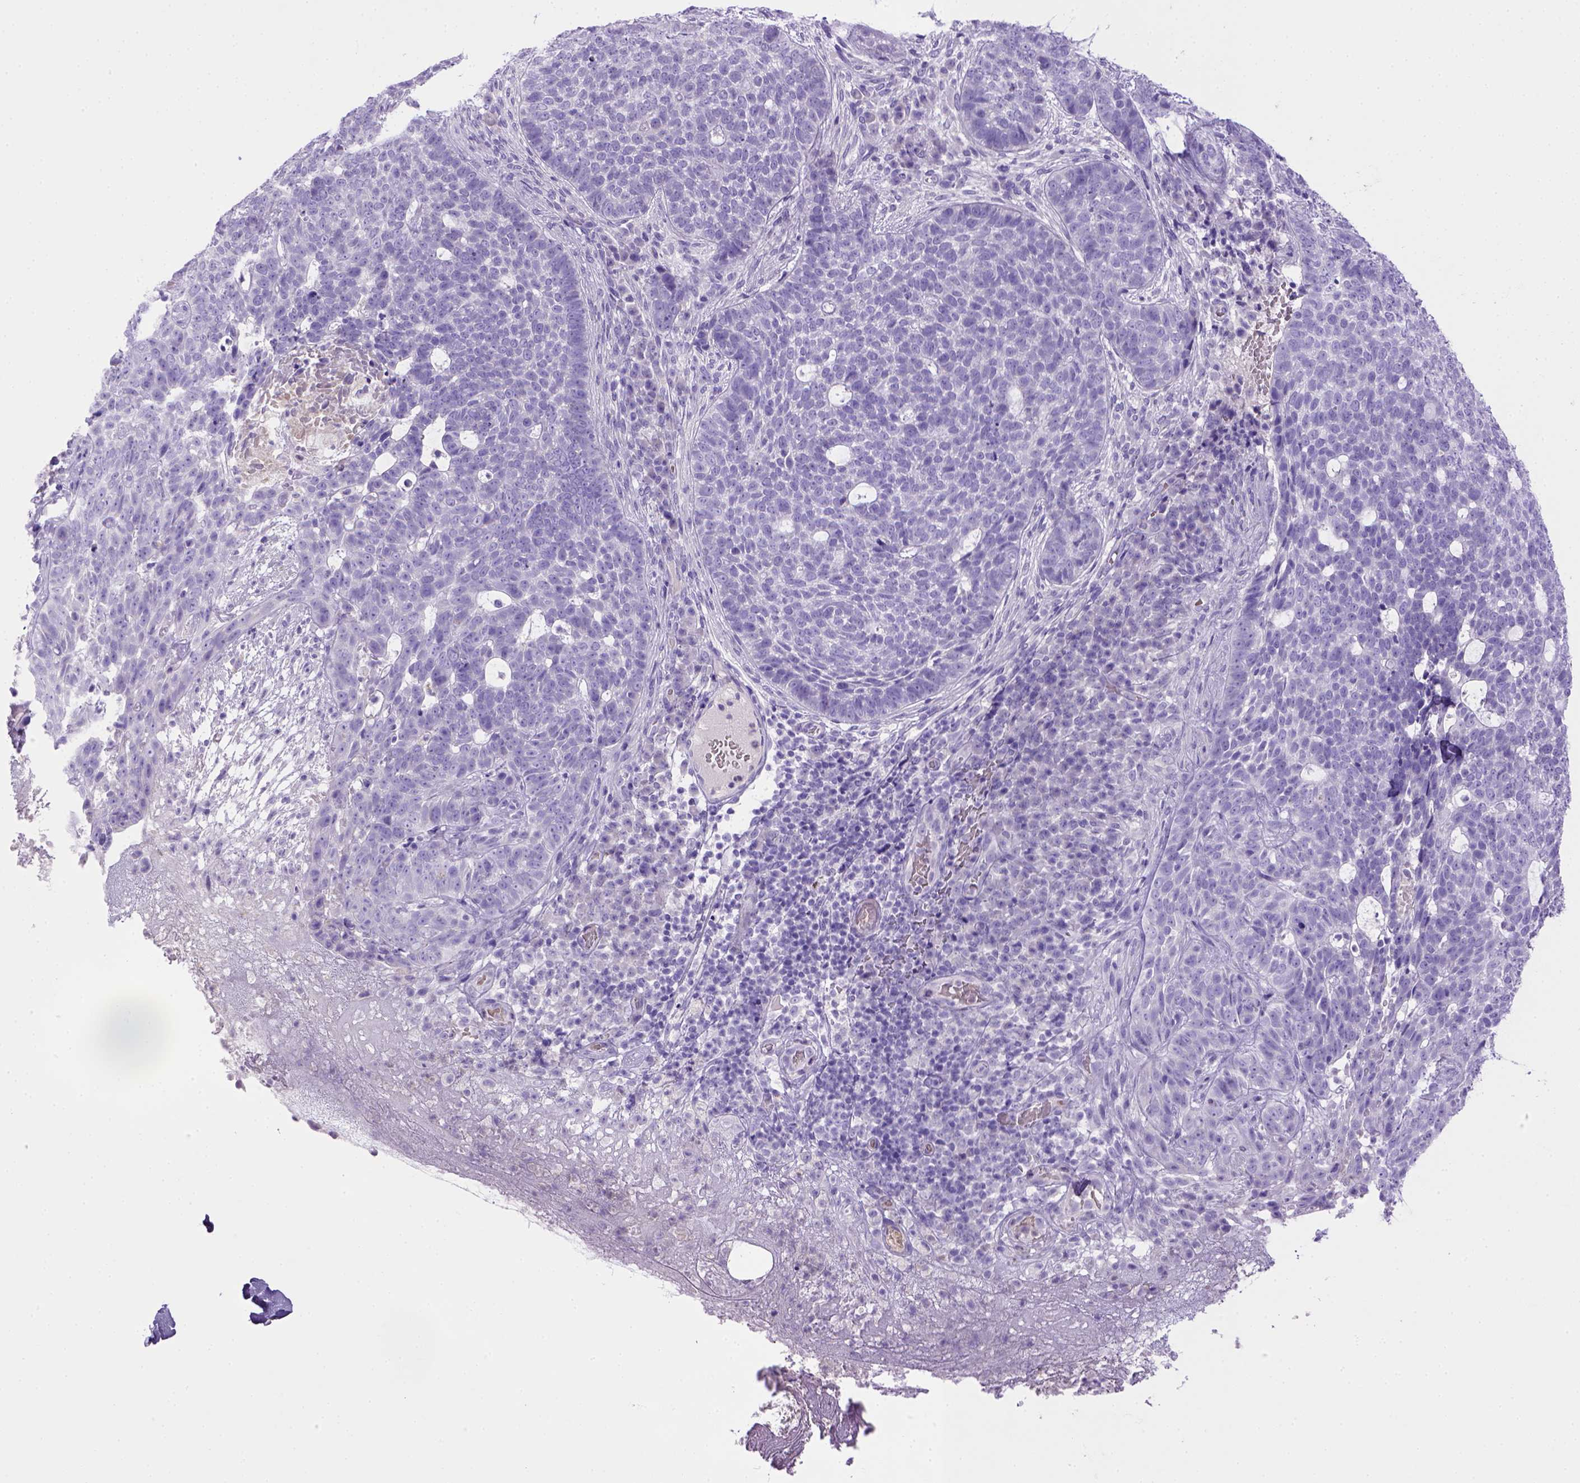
{"staining": {"intensity": "negative", "quantity": "none", "location": "none"}, "tissue": "skin cancer", "cell_type": "Tumor cells", "image_type": "cancer", "snomed": [{"axis": "morphology", "description": "Basal cell carcinoma"}, {"axis": "topography", "description": "Skin"}], "caption": "Immunohistochemistry micrograph of neoplastic tissue: human skin cancer stained with DAB demonstrates no significant protein expression in tumor cells.", "gene": "BAAT", "patient": {"sex": "female", "age": 69}}